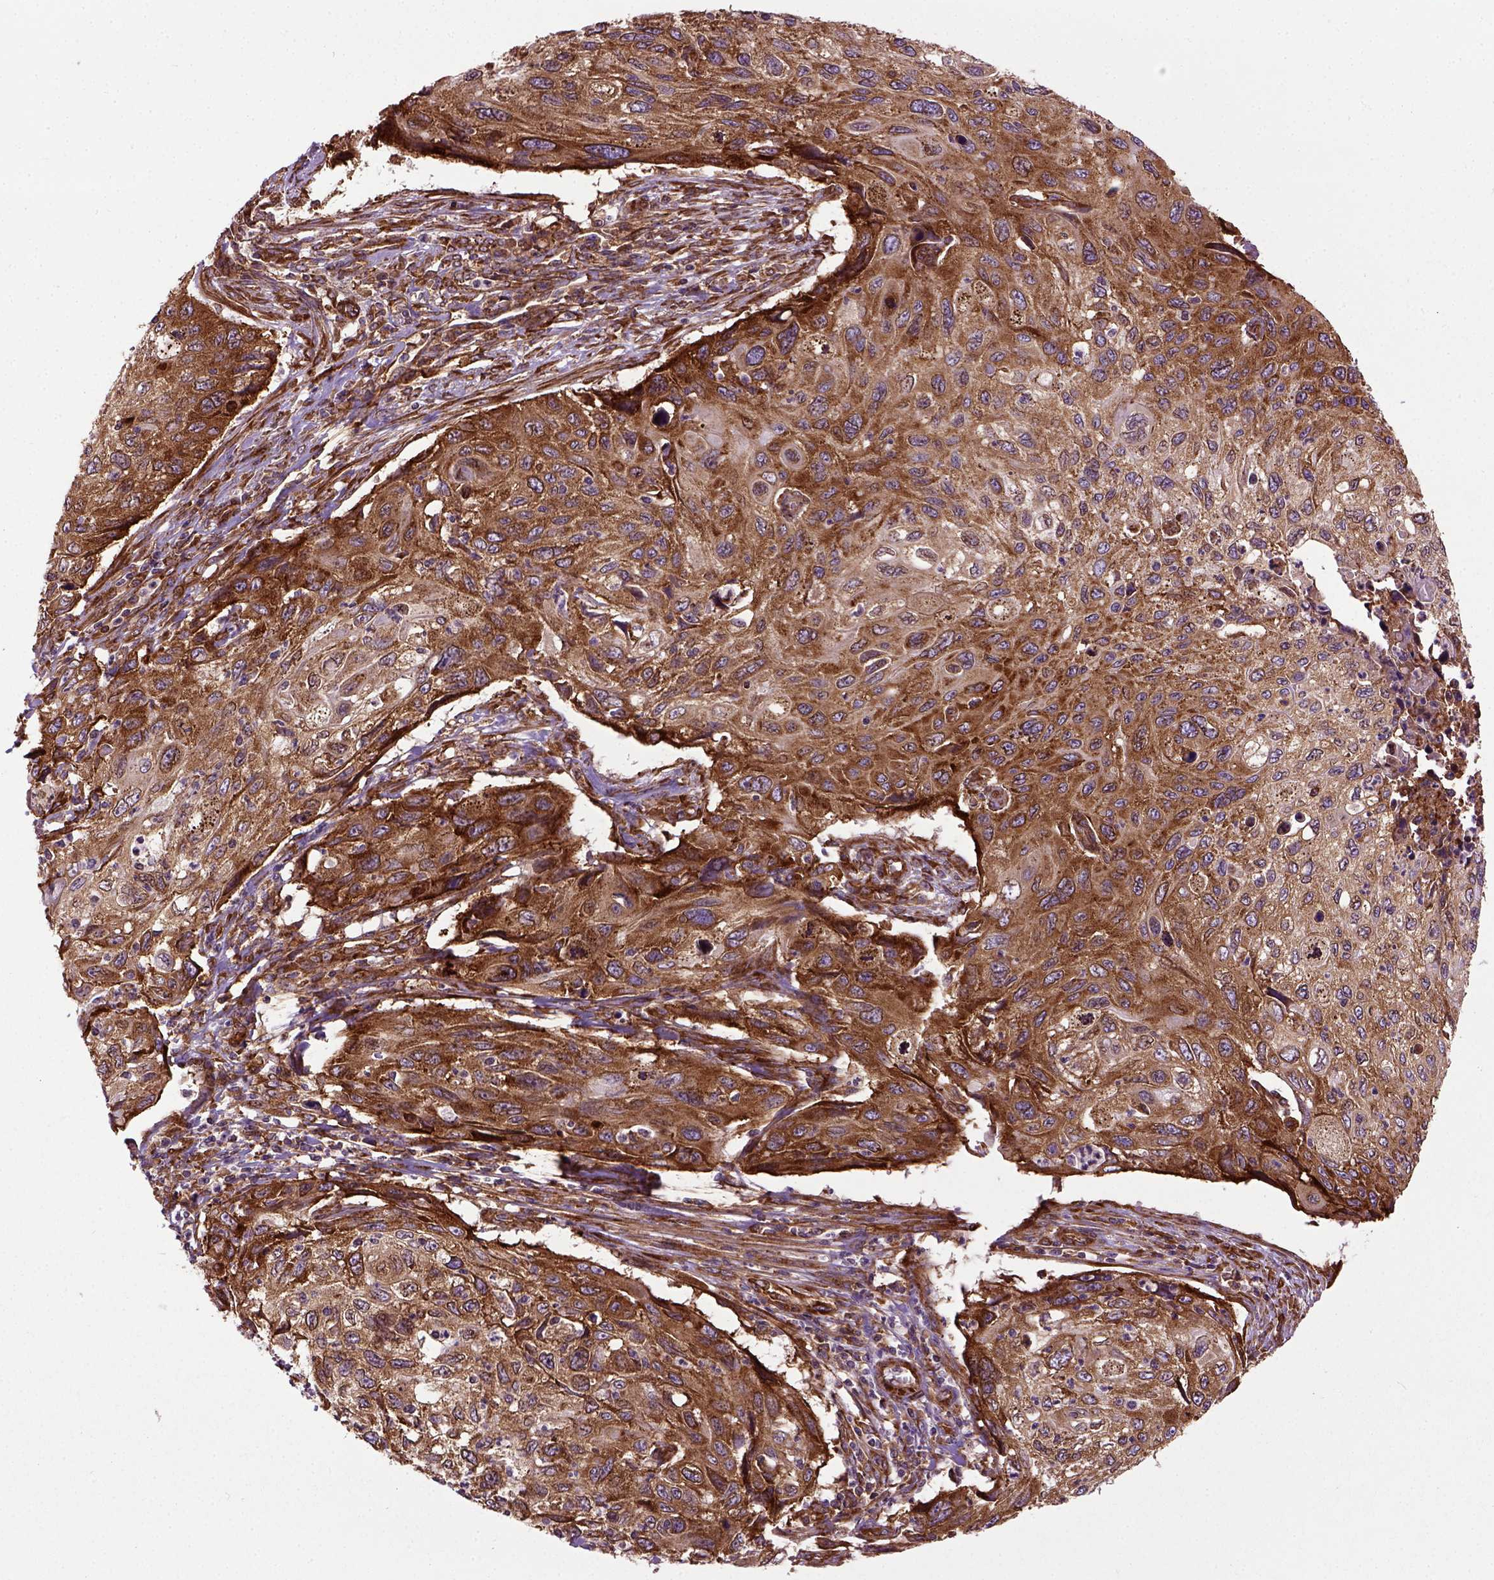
{"staining": {"intensity": "strong", "quantity": ">75%", "location": "cytoplasmic/membranous"}, "tissue": "cervical cancer", "cell_type": "Tumor cells", "image_type": "cancer", "snomed": [{"axis": "morphology", "description": "Squamous cell carcinoma, NOS"}, {"axis": "topography", "description": "Cervix"}], "caption": "Cervical cancer (squamous cell carcinoma) stained for a protein displays strong cytoplasmic/membranous positivity in tumor cells.", "gene": "CAPRIN1", "patient": {"sex": "female", "age": 70}}